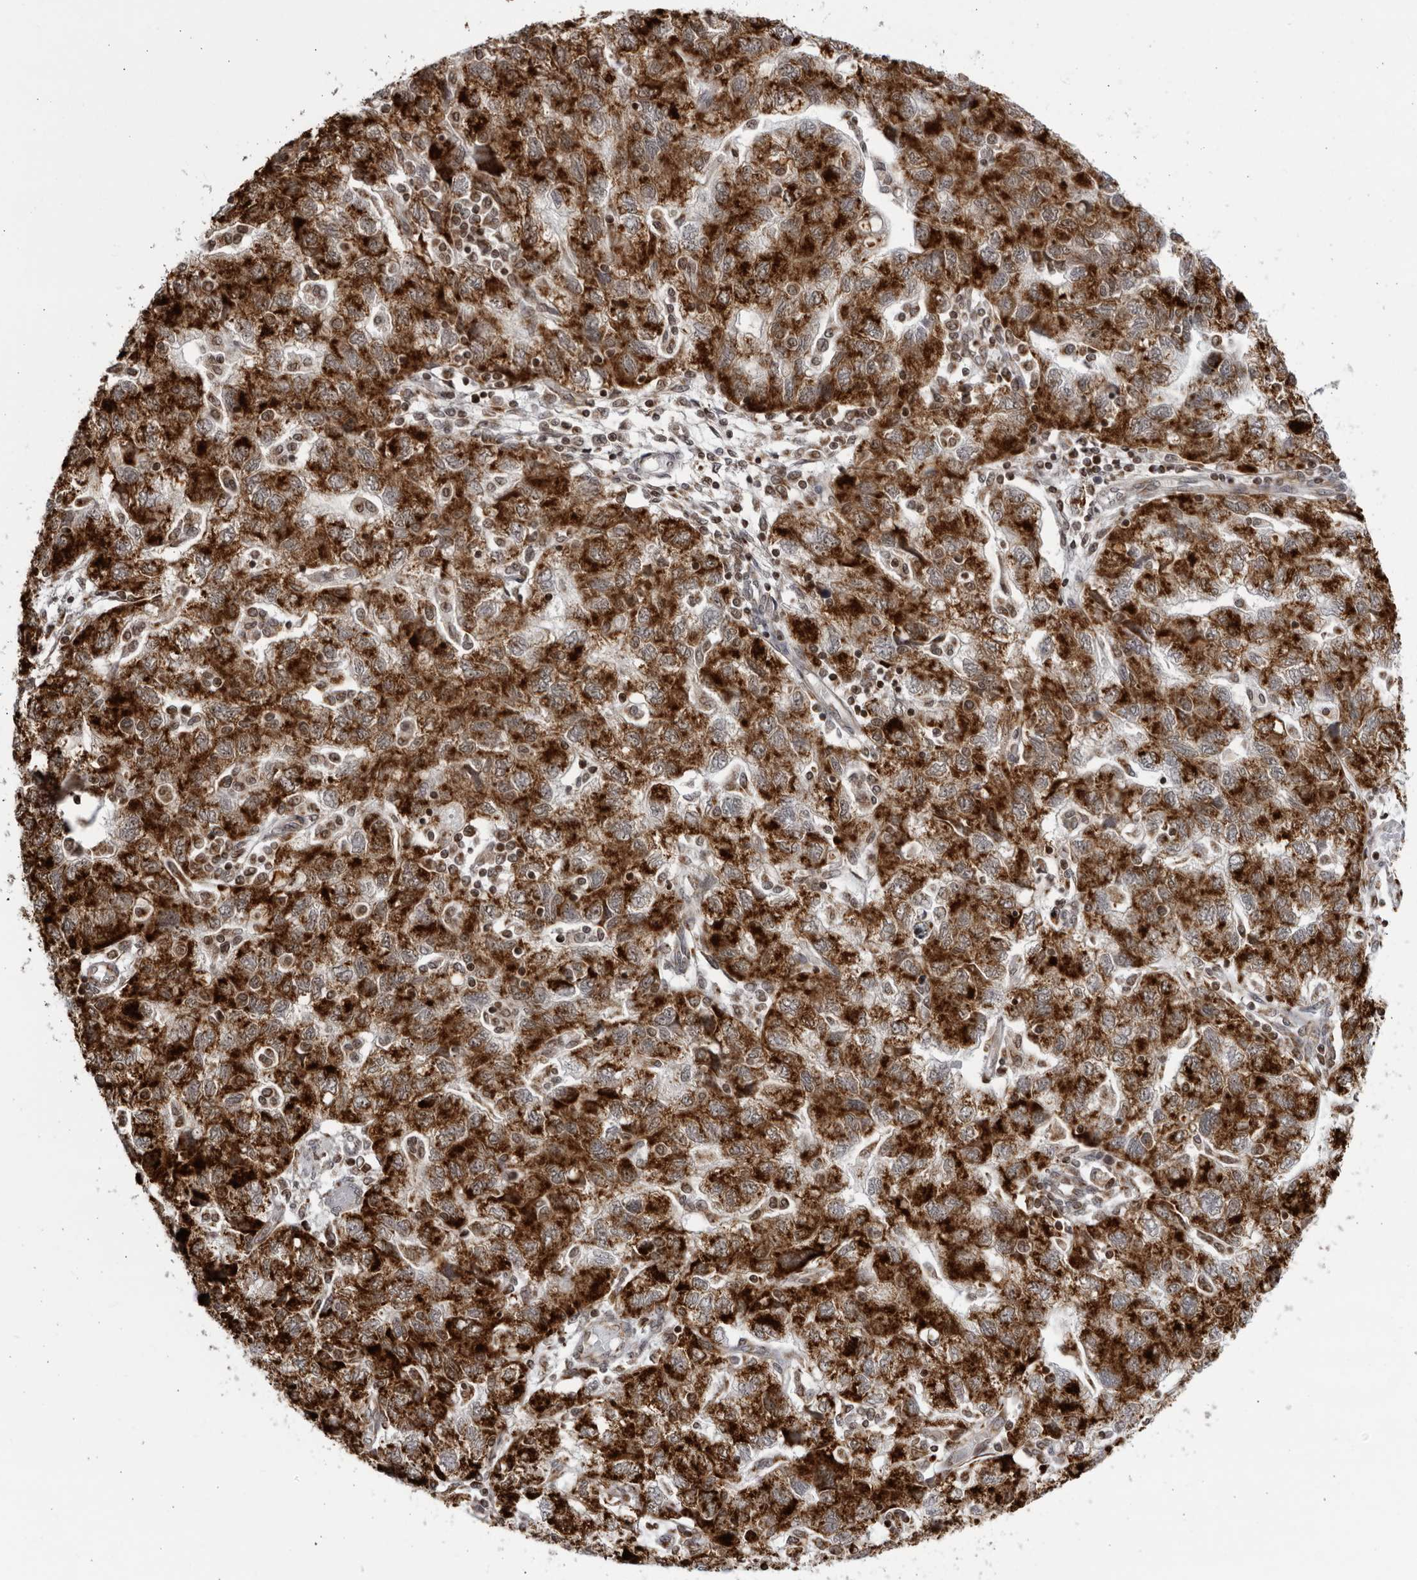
{"staining": {"intensity": "strong", "quantity": ">75%", "location": "cytoplasmic/membranous"}, "tissue": "ovarian cancer", "cell_type": "Tumor cells", "image_type": "cancer", "snomed": [{"axis": "morphology", "description": "Carcinoma, NOS"}, {"axis": "morphology", "description": "Cystadenocarcinoma, serous, NOS"}, {"axis": "topography", "description": "Ovary"}], "caption": "This is a photomicrograph of immunohistochemistry staining of ovarian cancer (carcinoma), which shows strong expression in the cytoplasmic/membranous of tumor cells.", "gene": "RBM34", "patient": {"sex": "female", "age": 69}}